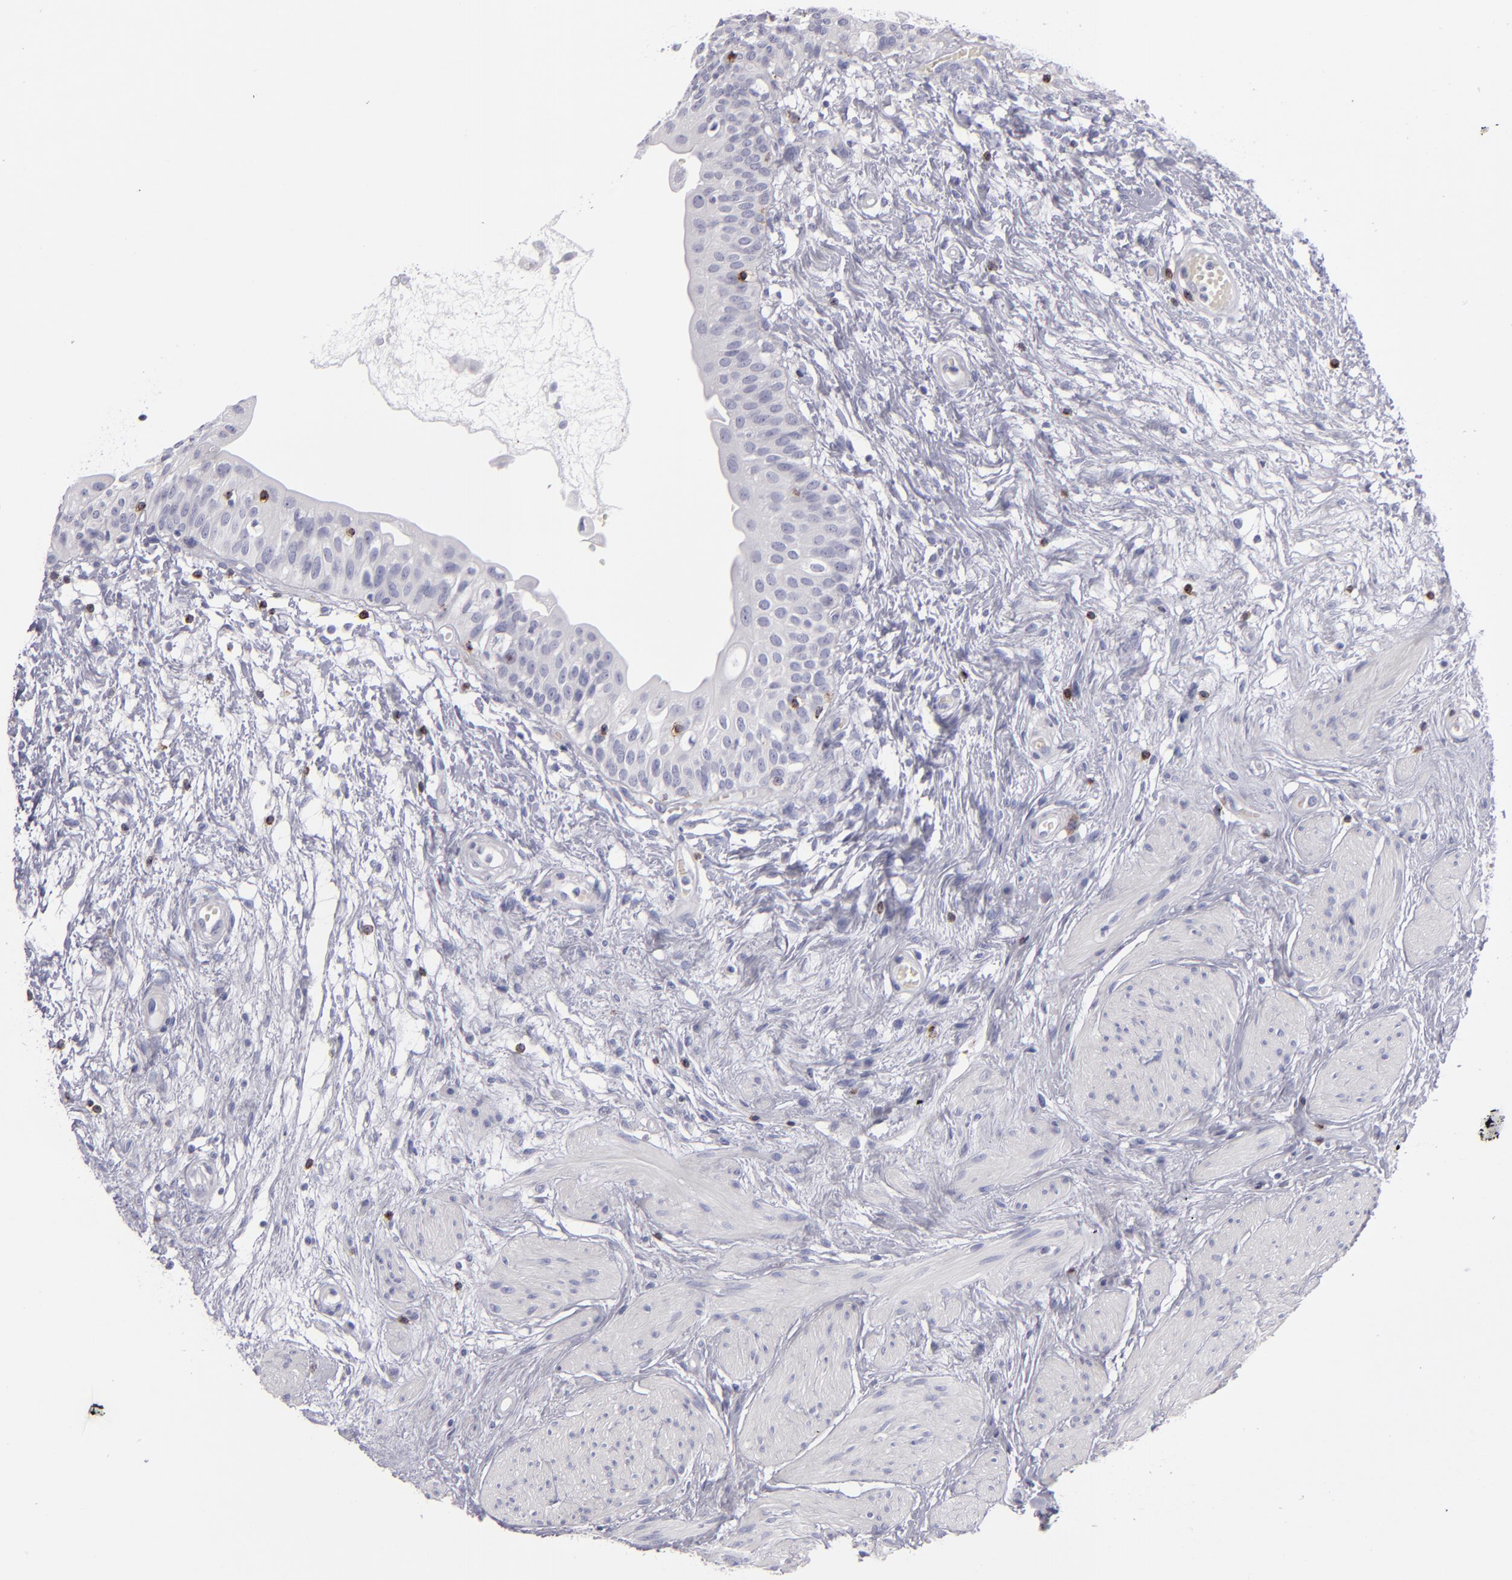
{"staining": {"intensity": "negative", "quantity": "none", "location": "none"}, "tissue": "urinary bladder", "cell_type": "Urothelial cells", "image_type": "normal", "snomed": [{"axis": "morphology", "description": "Normal tissue, NOS"}, {"axis": "topography", "description": "Urinary bladder"}], "caption": "The immunohistochemistry photomicrograph has no significant staining in urothelial cells of urinary bladder. Nuclei are stained in blue.", "gene": "CD2", "patient": {"sex": "female", "age": 55}}